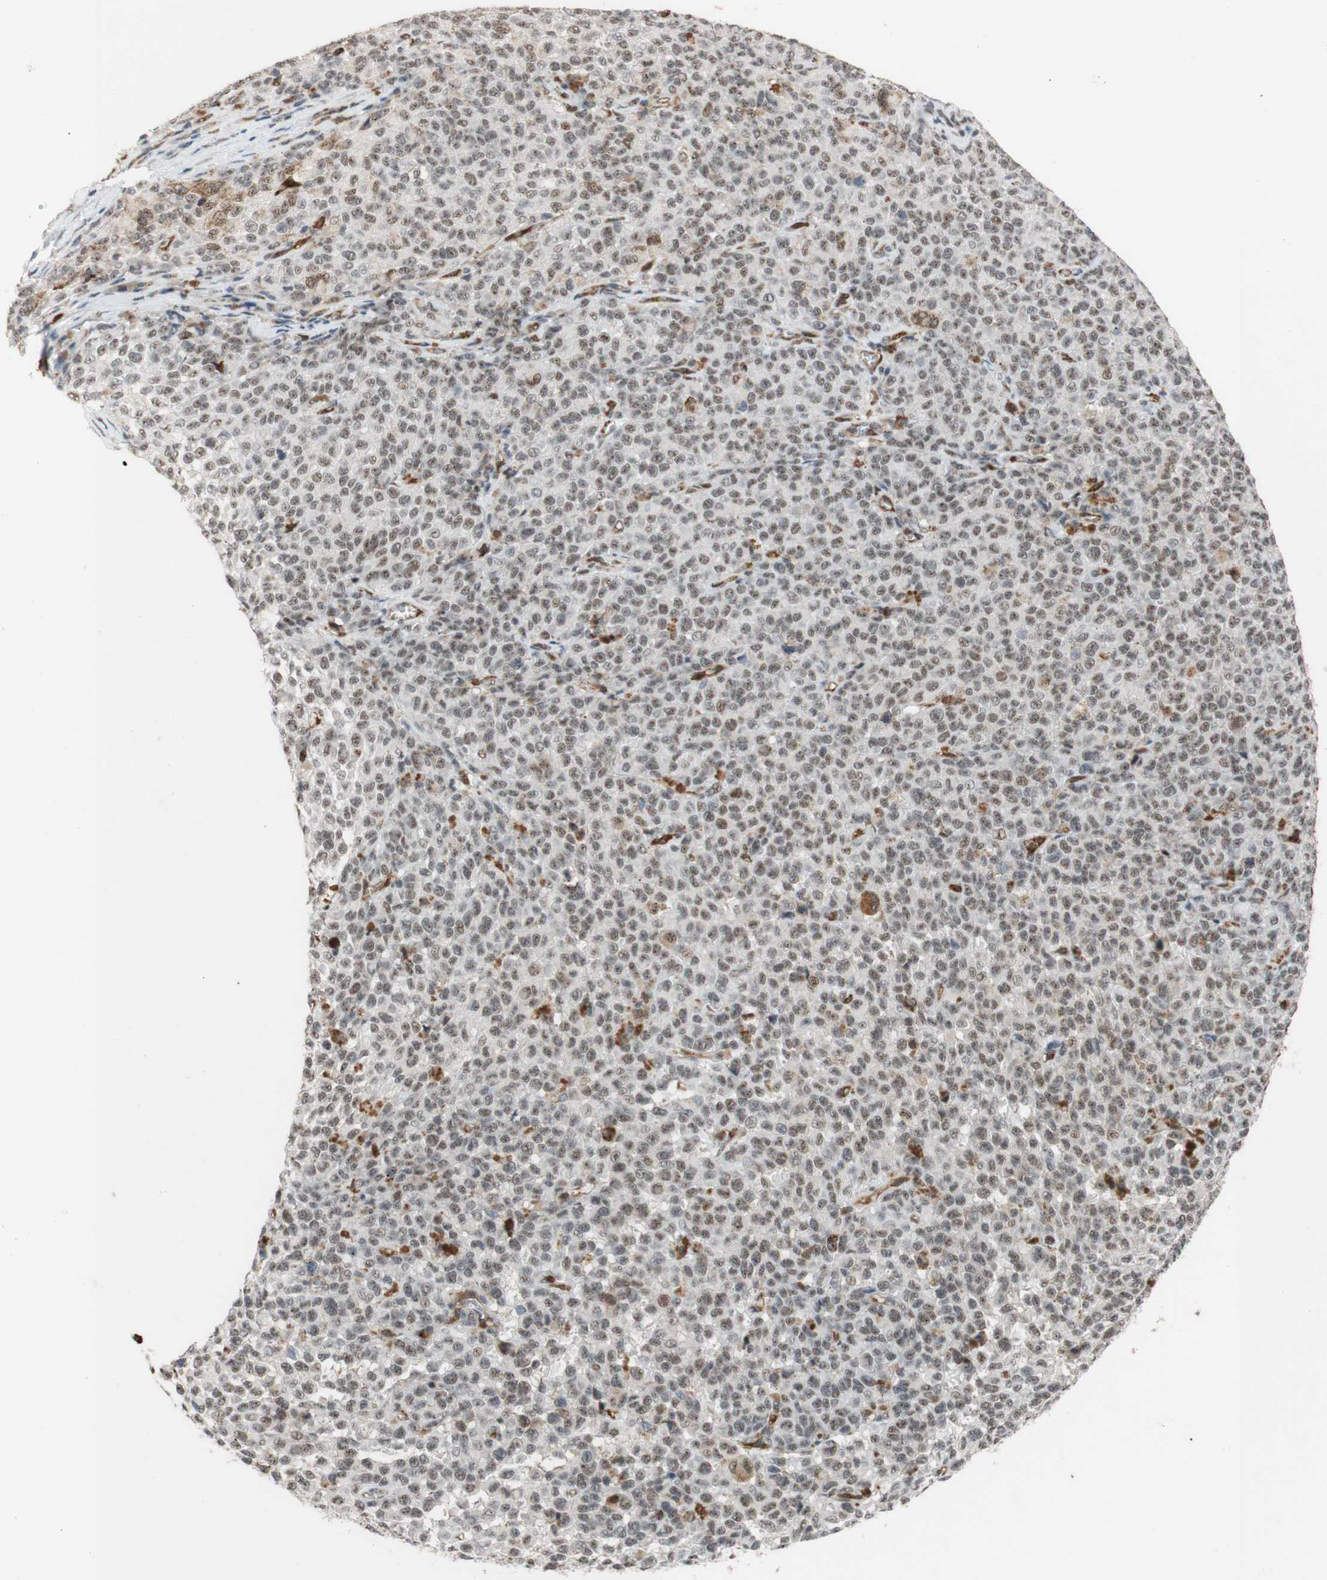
{"staining": {"intensity": "negative", "quantity": "none", "location": "none"}, "tissue": "melanoma", "cell_type": "Tumor cells", "image_type": "cancer", "snomed": [{"axis": "morphology", "description": "Malignant melanoma, NOS"}, {"axis": "topography", "description": "Skin"}], "caption": "Immunohistochemical staining of melanoma reveals no significant staining in tumor cells.", "gene": "SAP18", "patient": {"sex": "female", "age": 82}}